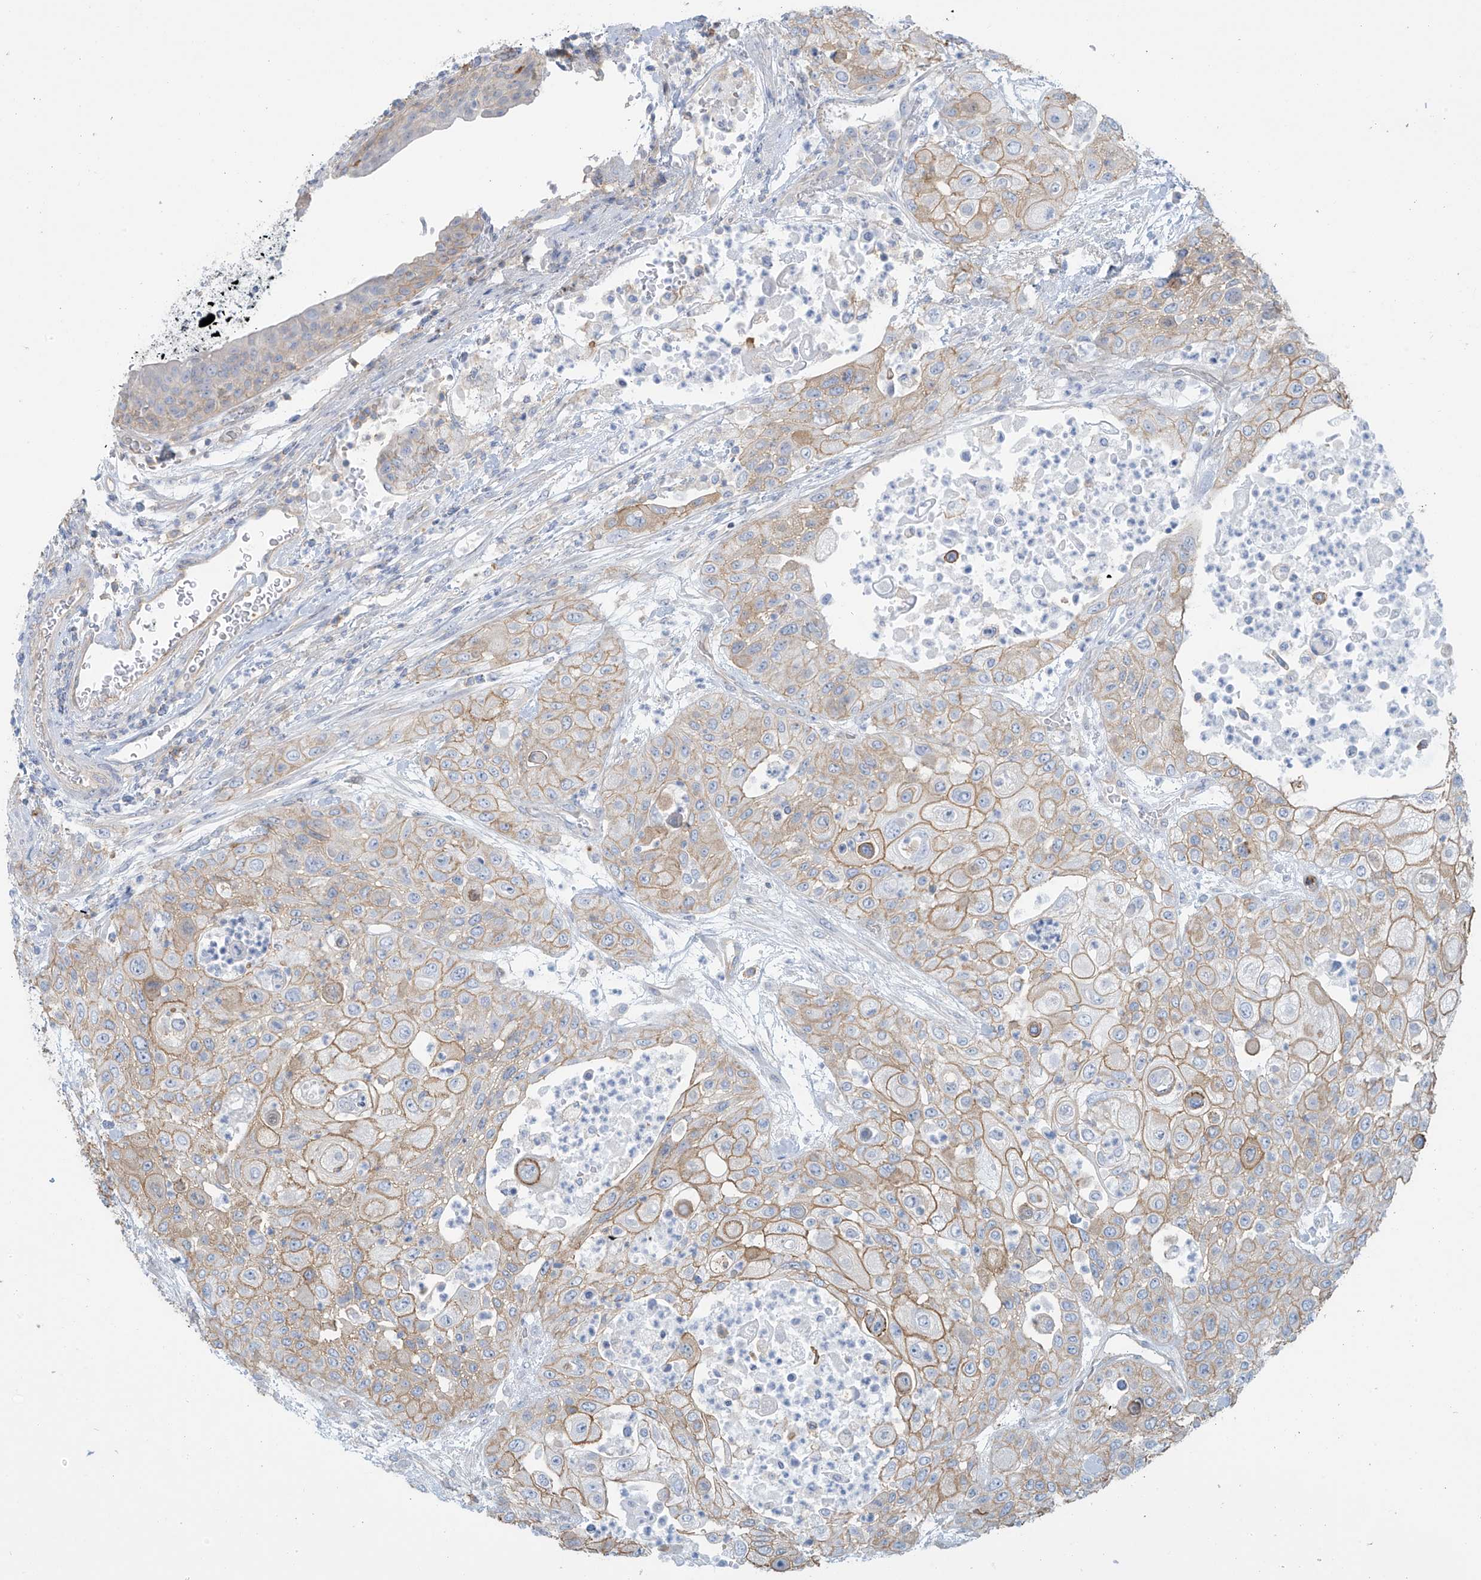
{"staining": {"intensity": "moderate", "quantity": ">75%", "location": "cytoplasmic/membranous"}, "tissue": "urothelial cancer", "cell_type": "Tumor cells", "image_type": "cancer", "snomed": [{"axis": "morphology", "description": "Urothelial carcinoma, High grade"}, {"axis": "topography", "description": "Urinary bladder"}], "caption": "DAB immunohistochemical staining of urothelial cancer exhibits moderate cytoplasmic/membranous protein positivity in approximately >75% of tumor cells.", "gene": "ZNF846", "patient": {"sex": "female", "age": 79}}